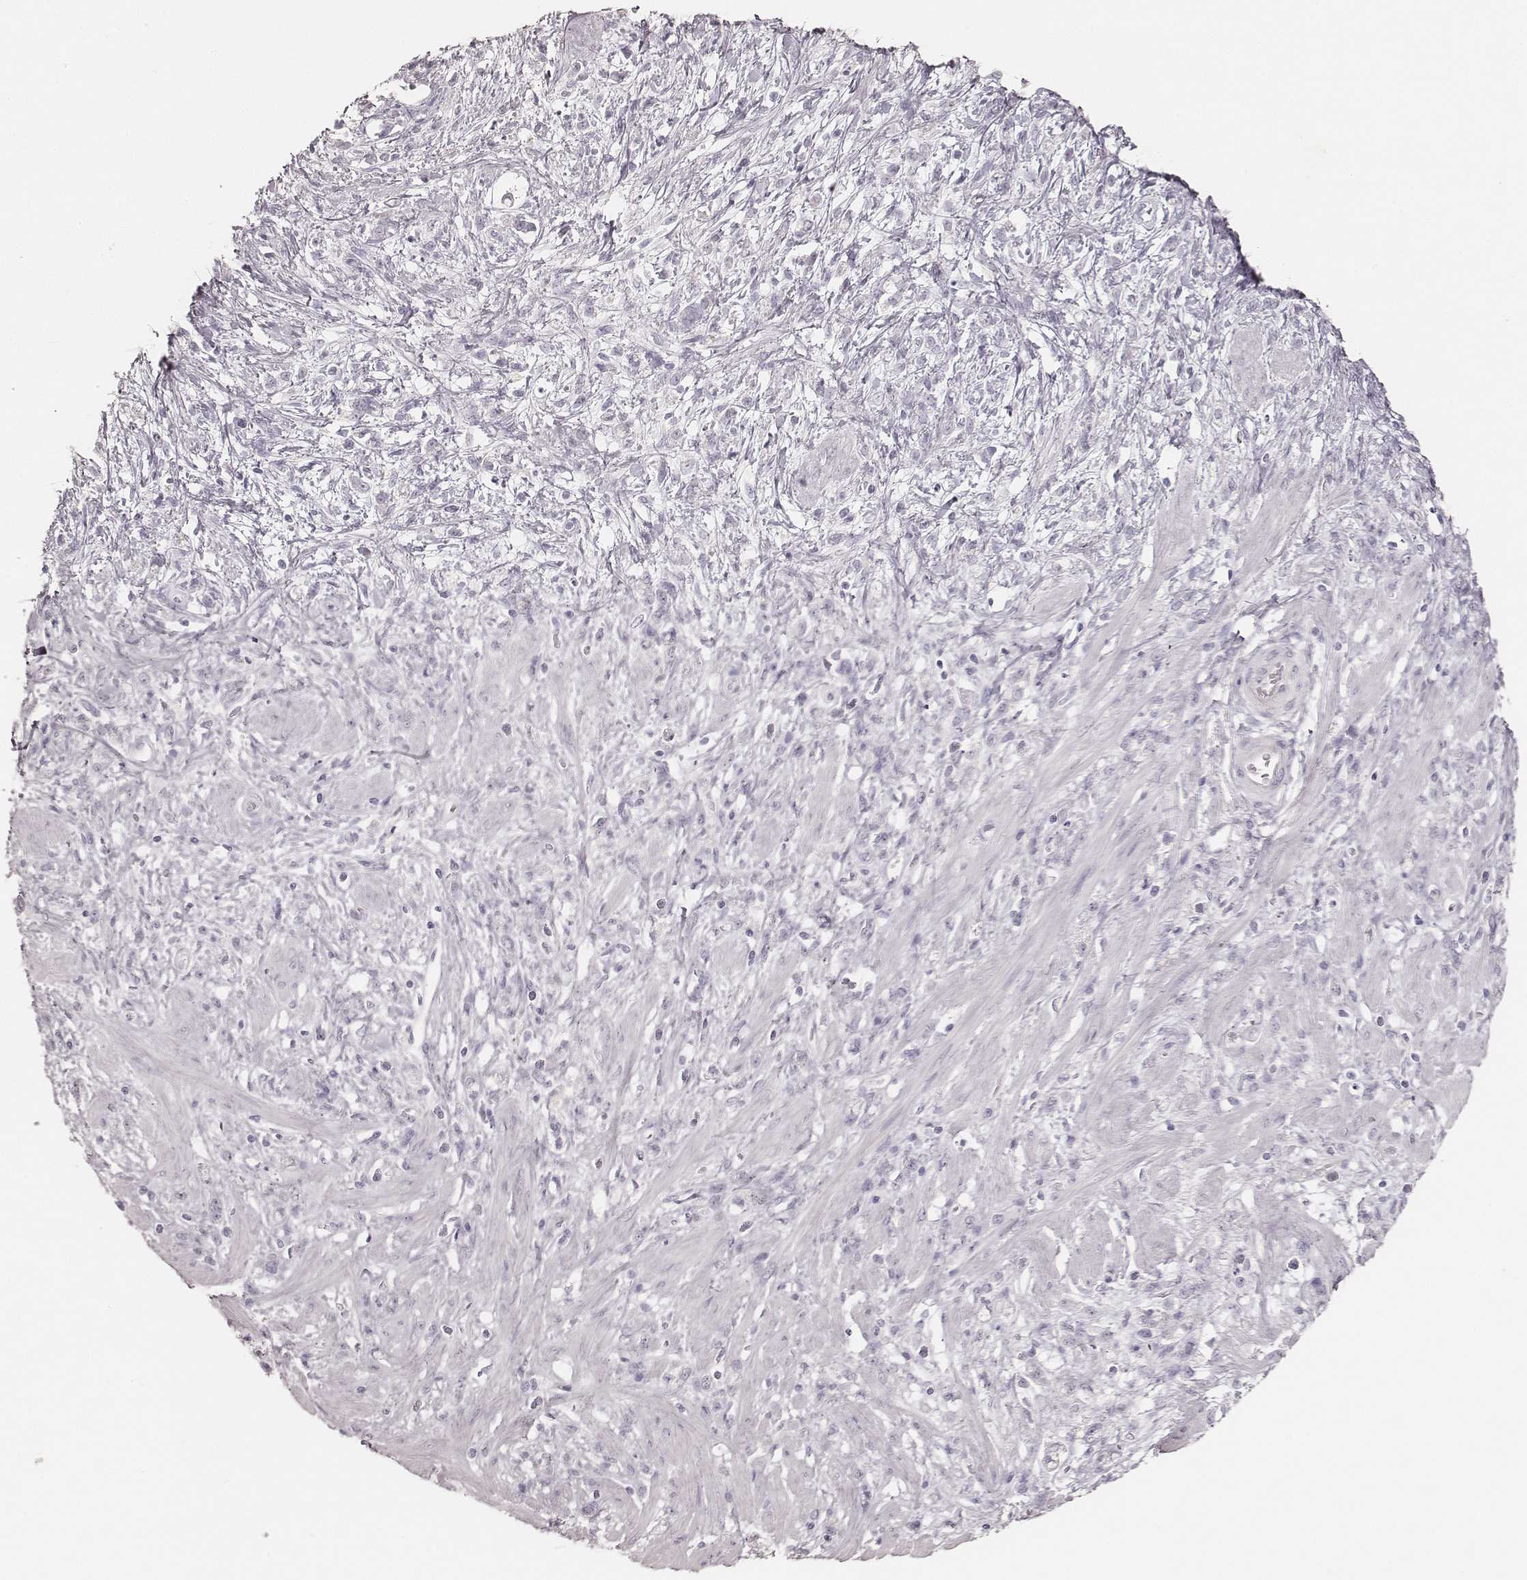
{"staining": {"intensity": "negative", "quantity": "none", "location": "none"}, "tissue": "stomach cancer", "cell_type": "Tumor cells", "image_type": "cancer", "snomed": [{"axis": "morphology", "description": "Adenocarcinoma, NOS"}, {"axis": "topography", "description": "Stomach"}], "caption": "The micrograph displays no significant expression in tumor cells of adenocarcinoma (stomach). (DAB (3,3'-diaminobenzidine) immunohistochemistry with hematoxylin counter stain).", "gene": "KRT82", "patient": {"sex": "female", "age": 60}}